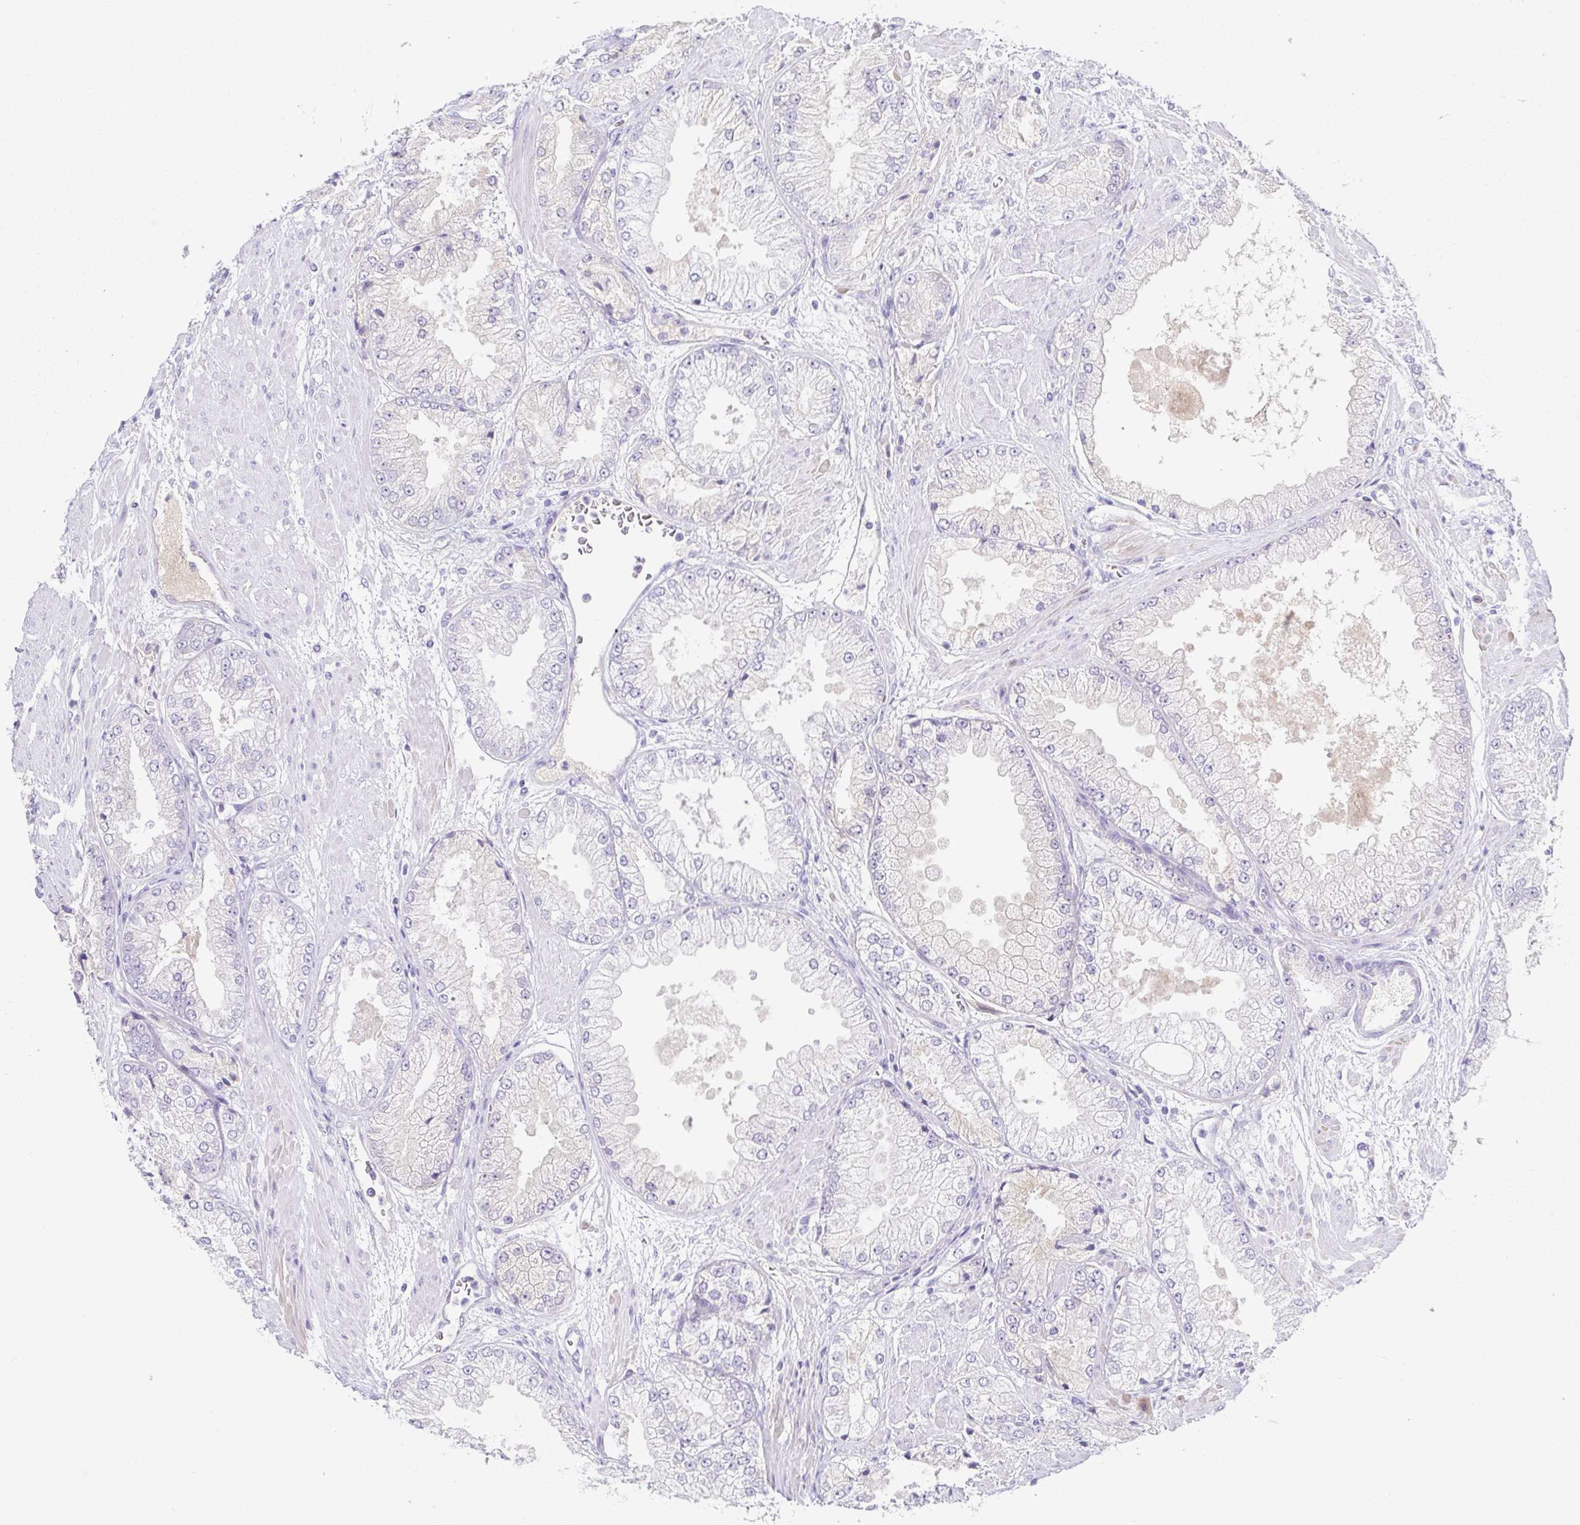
{"staining": {"intensity": "negative", "quantity": "none", "location": "none"}, "tissue": "prostate cancer", "cell_type": "Tumor cells", "image_type": "cancer", "snomed": [{"axis": "morphology", "description": "Adenocarcinoma, High grade"}, {"axis": "topography", "description": "Prostate"}], "caption": "The image displays no staining of tumor cells in prostate high-grade adenocarcinoma. (DAB IHC, high magnification).", "gene": "A1BG", "patient": {"sex": "male", "age": 68}}